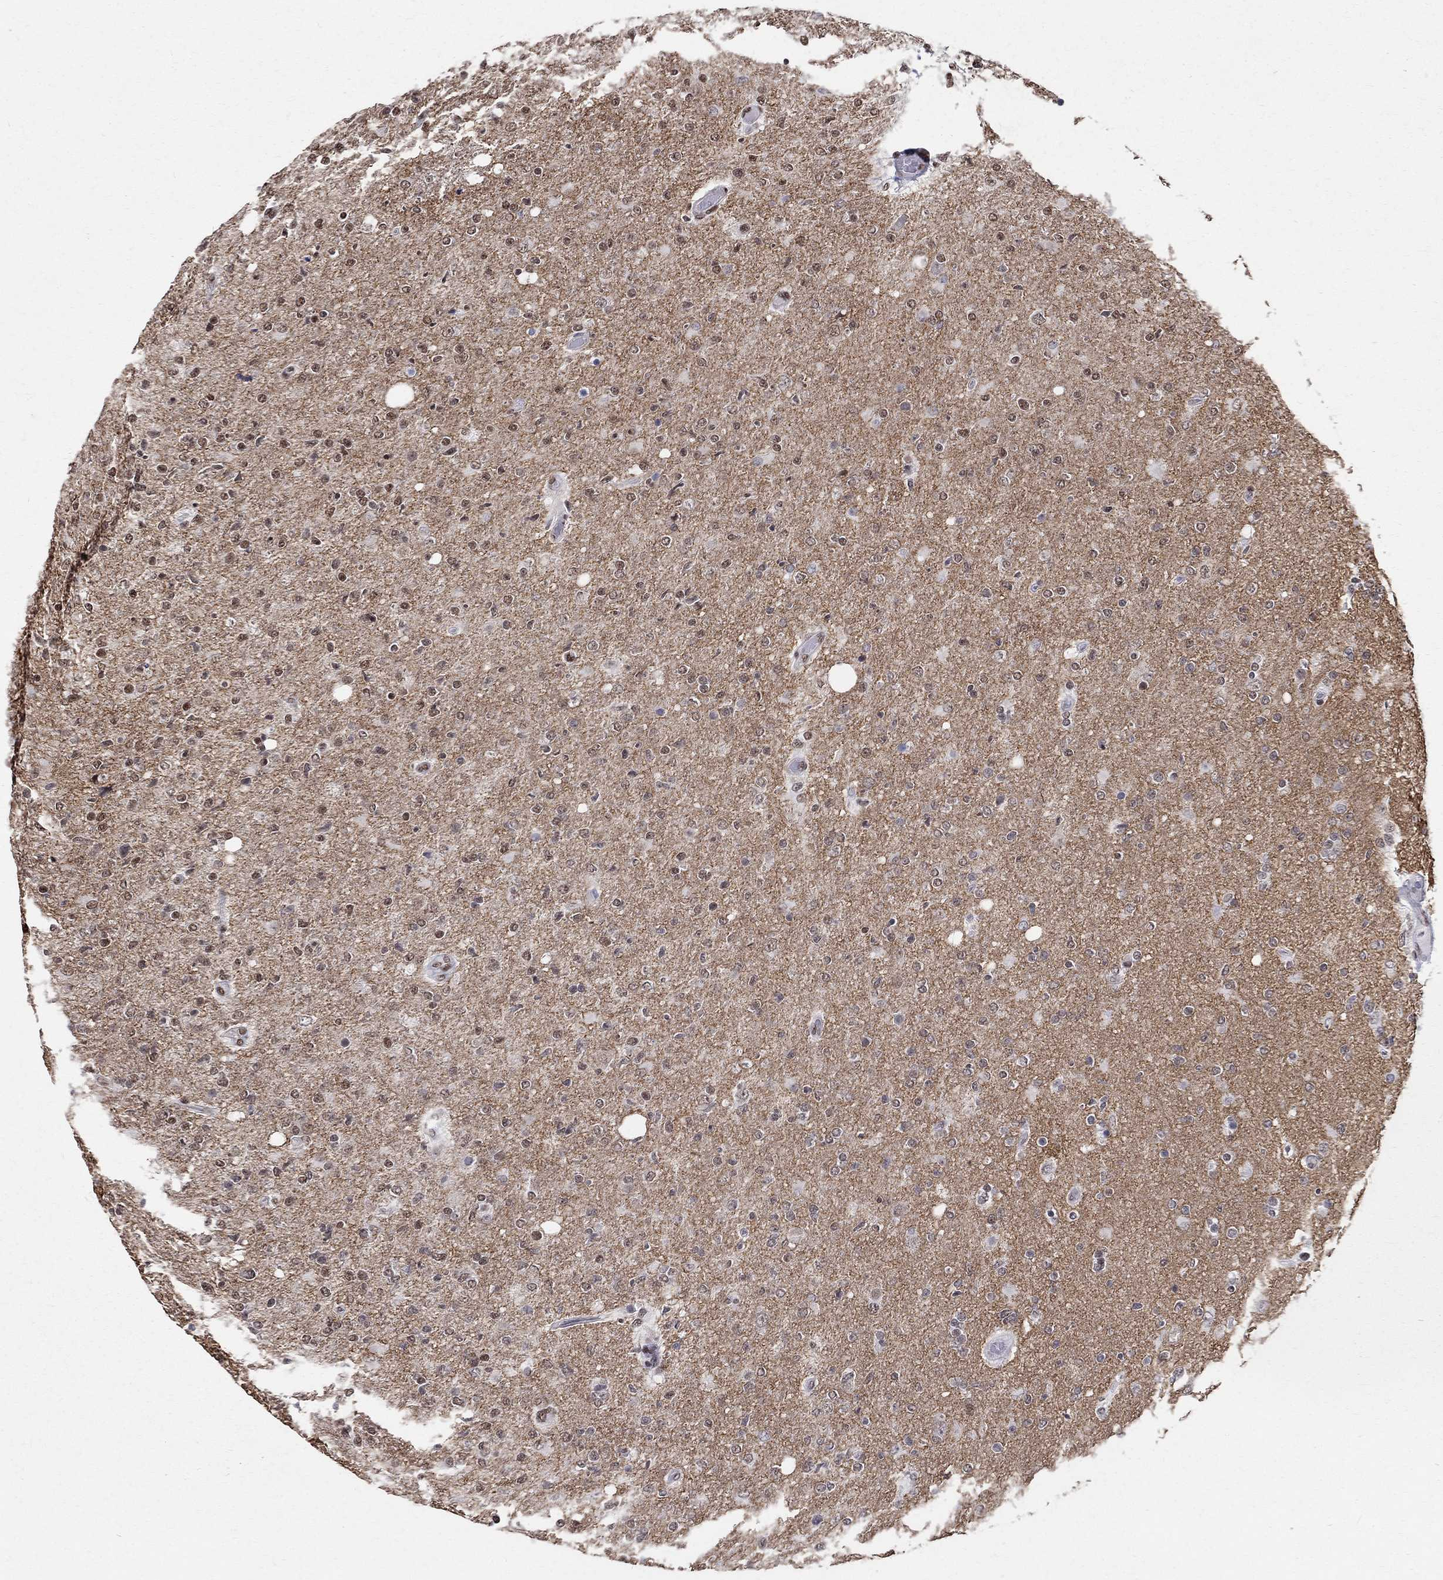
{"staining": {"intensity": "moderate", "quantity": "25%-75%", "location": "nuclear"}, "tissue": "glioma", "cell_type": "Tumor cells", "image_type": "cancer", "snomed": [{"axis": "morphology", "description": "Glioma, malignant, High grade"}, {"axis": "topography", "description": "Cerebral cortex"}], "caption": "Human glioma stained with a brown dye exhibits moderate nuclear positive staining in about 25%-75% of tumor cells.", "gene": "FBXO16", "patient": {"sex": "male", "age": 70}}